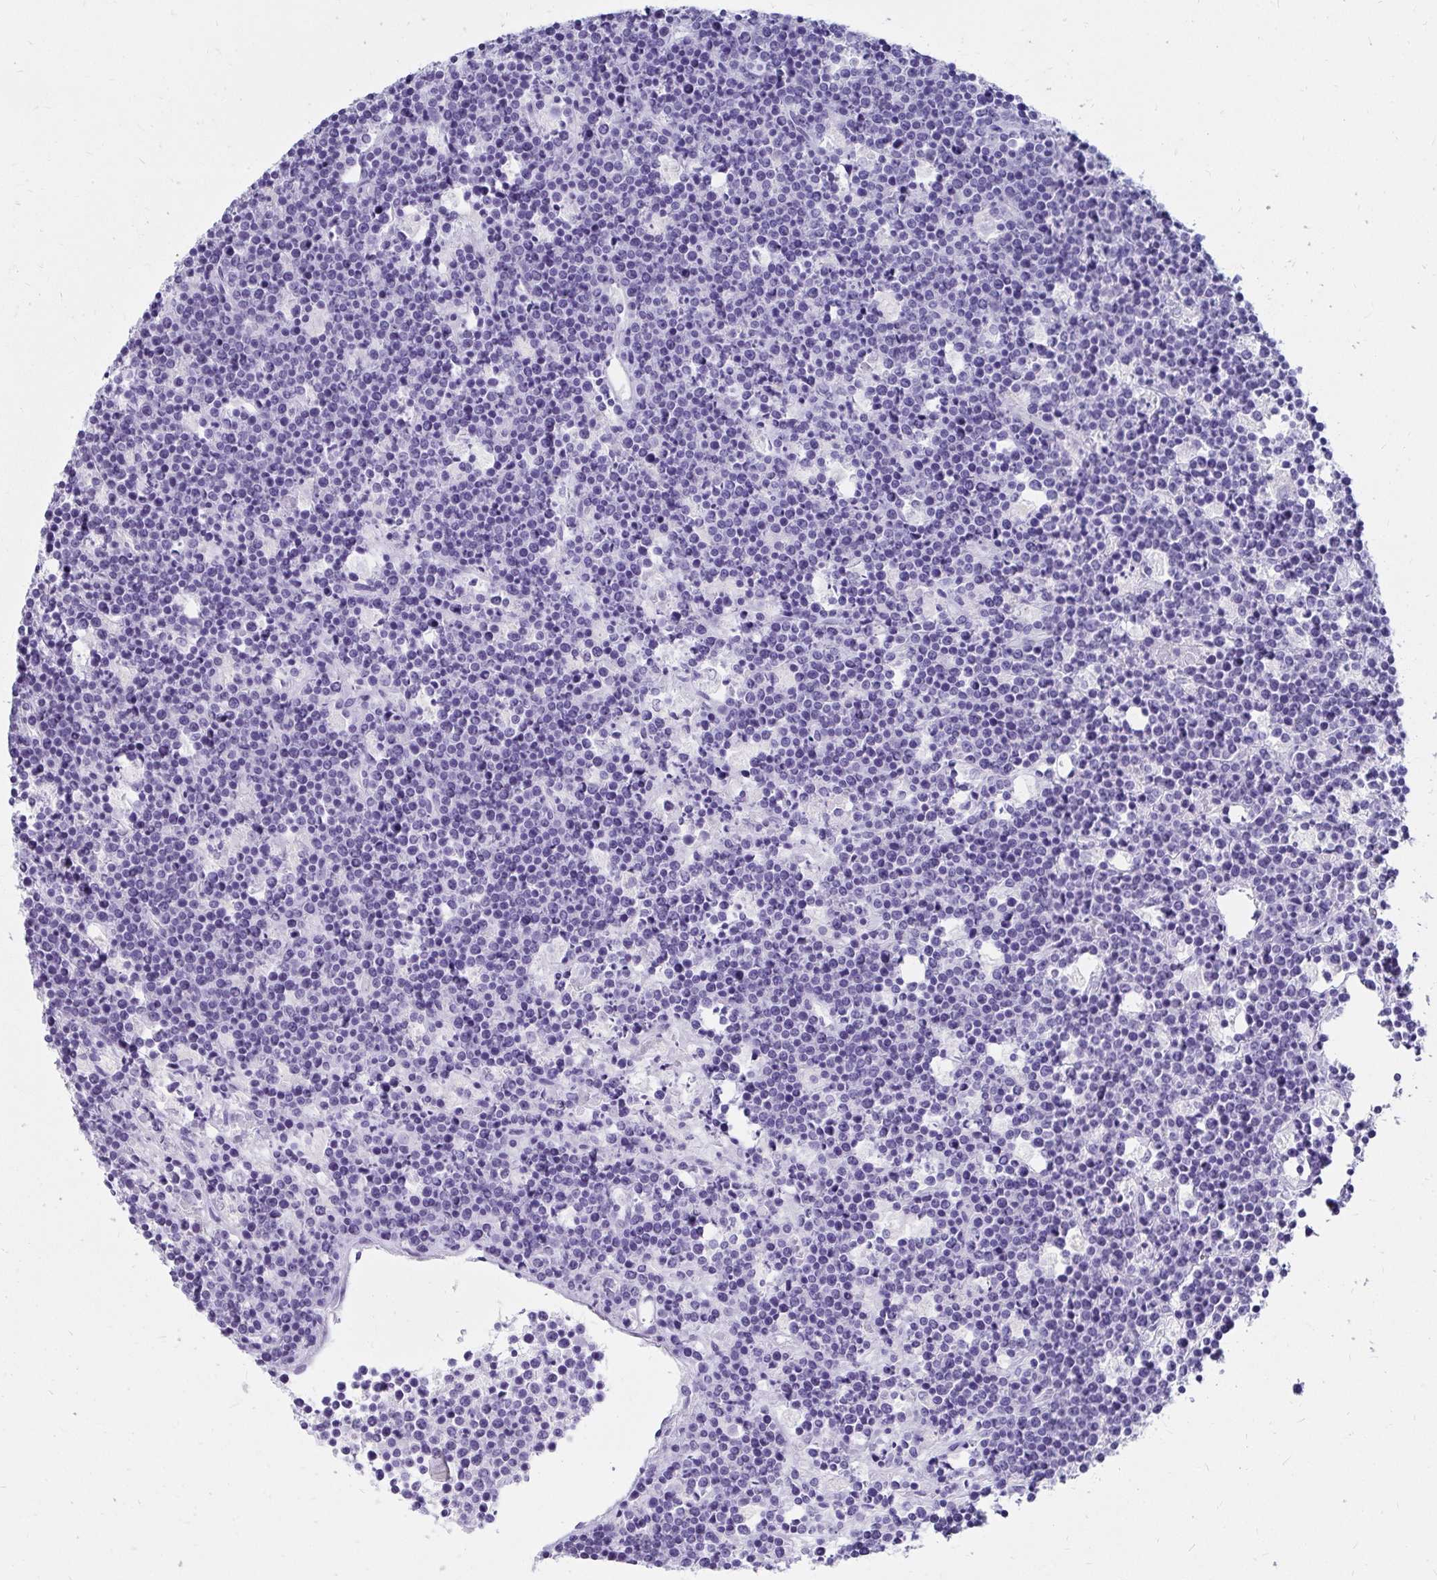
{"staining": {"intensity": "negative", "quantity": "none", "location": "none"}, "tissue": "lymphoma", "cell_type": "Tumor cells", "image_type": "cancer", "snomed": [{"axis": "morphology", "description": "Malignant lymphoma, non-Hodgkin's type, High grade"}, {"axis": "topography", "description": "Ovary"}], "caption": "High-grade malignant lymphoma, non-Hodgkin's type was stained to show a protein in brown. There is no significant staining in tumor cells.", "gene": "DPEP3", "patient": {"sex": "female", "age": 56}}